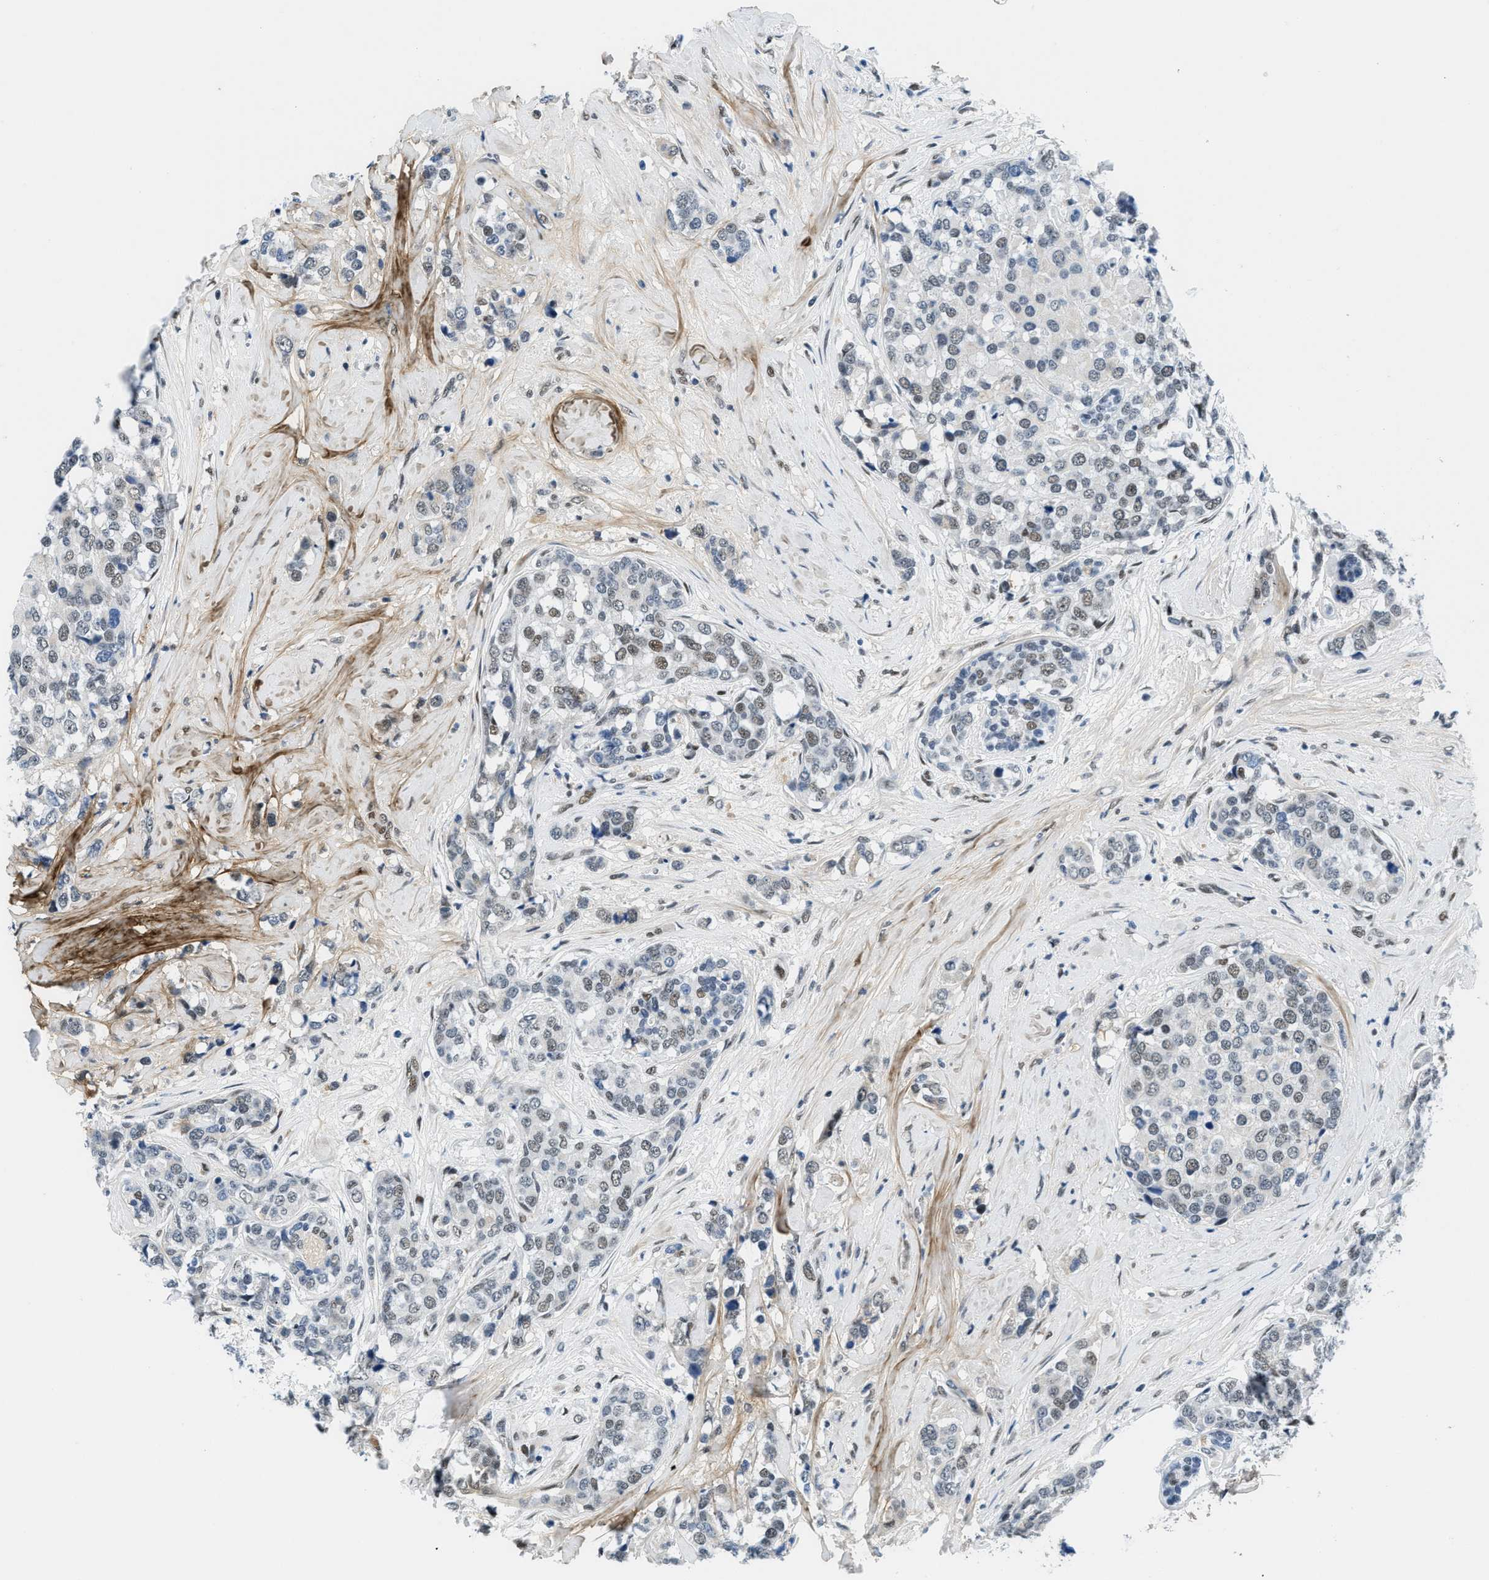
{"staining": {"intensity": "moderate", "quantity": "<25%", "location": "nuclear"}, "tissue": "breast cancer", "cell_type": "Tumor cells", "image_type": "cancer", "snomed": [{"axis": "morphology", "description": "Lobular carcinoma"}, {"axis": "topography", "description": "Breast"}], "caption": "Moderate nuclear staining is seen in about <25% of tumor cells in lobular carcinoma (breast). Using DAB (brown) and hematoxylin (blue) stains, captured at high magnification using brightfield microscopy.", "gene": "SMARCAD1", "patient": {"sex": "female", "age": 59}}